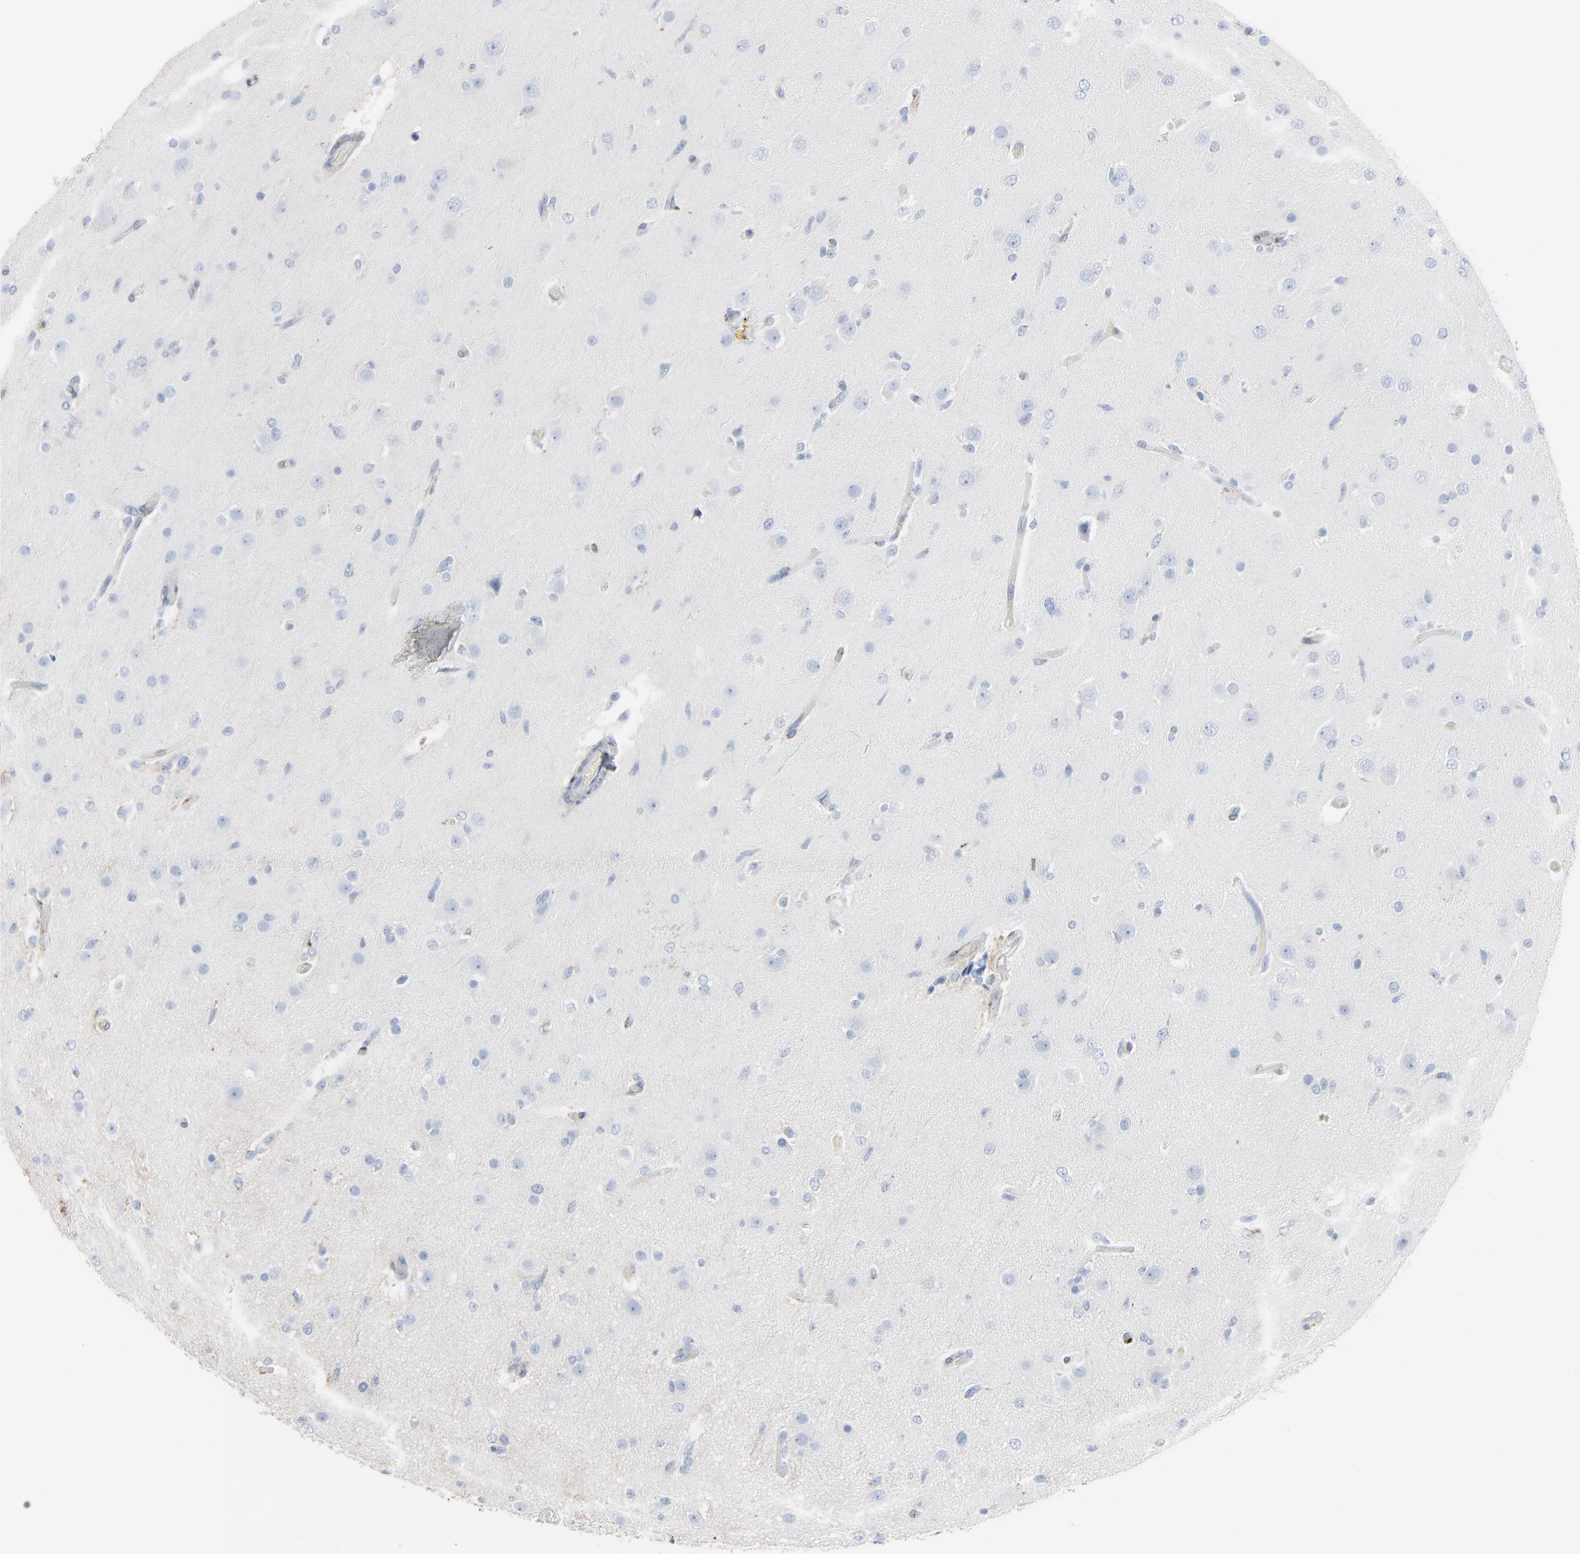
{"staining": {"intensity": "negative", "quantity": "none", "location": "none"}, "tissue": "glioma", "cell_type": "Tumor cells", "image_type": "cancer", "snomed": [{"axis": "morphology", "description": "Glioma, malignant, High grade"}, {"axis": "topography", "description": "Brain"}], "caption": "Immunohistochemistry photomicrograph of human malignant high-grade glioma stained for a protein (brown), which exhibits no expression in tumor cells.", "gene": "BGN", "patient": {"sex": "male", "age": 33}}